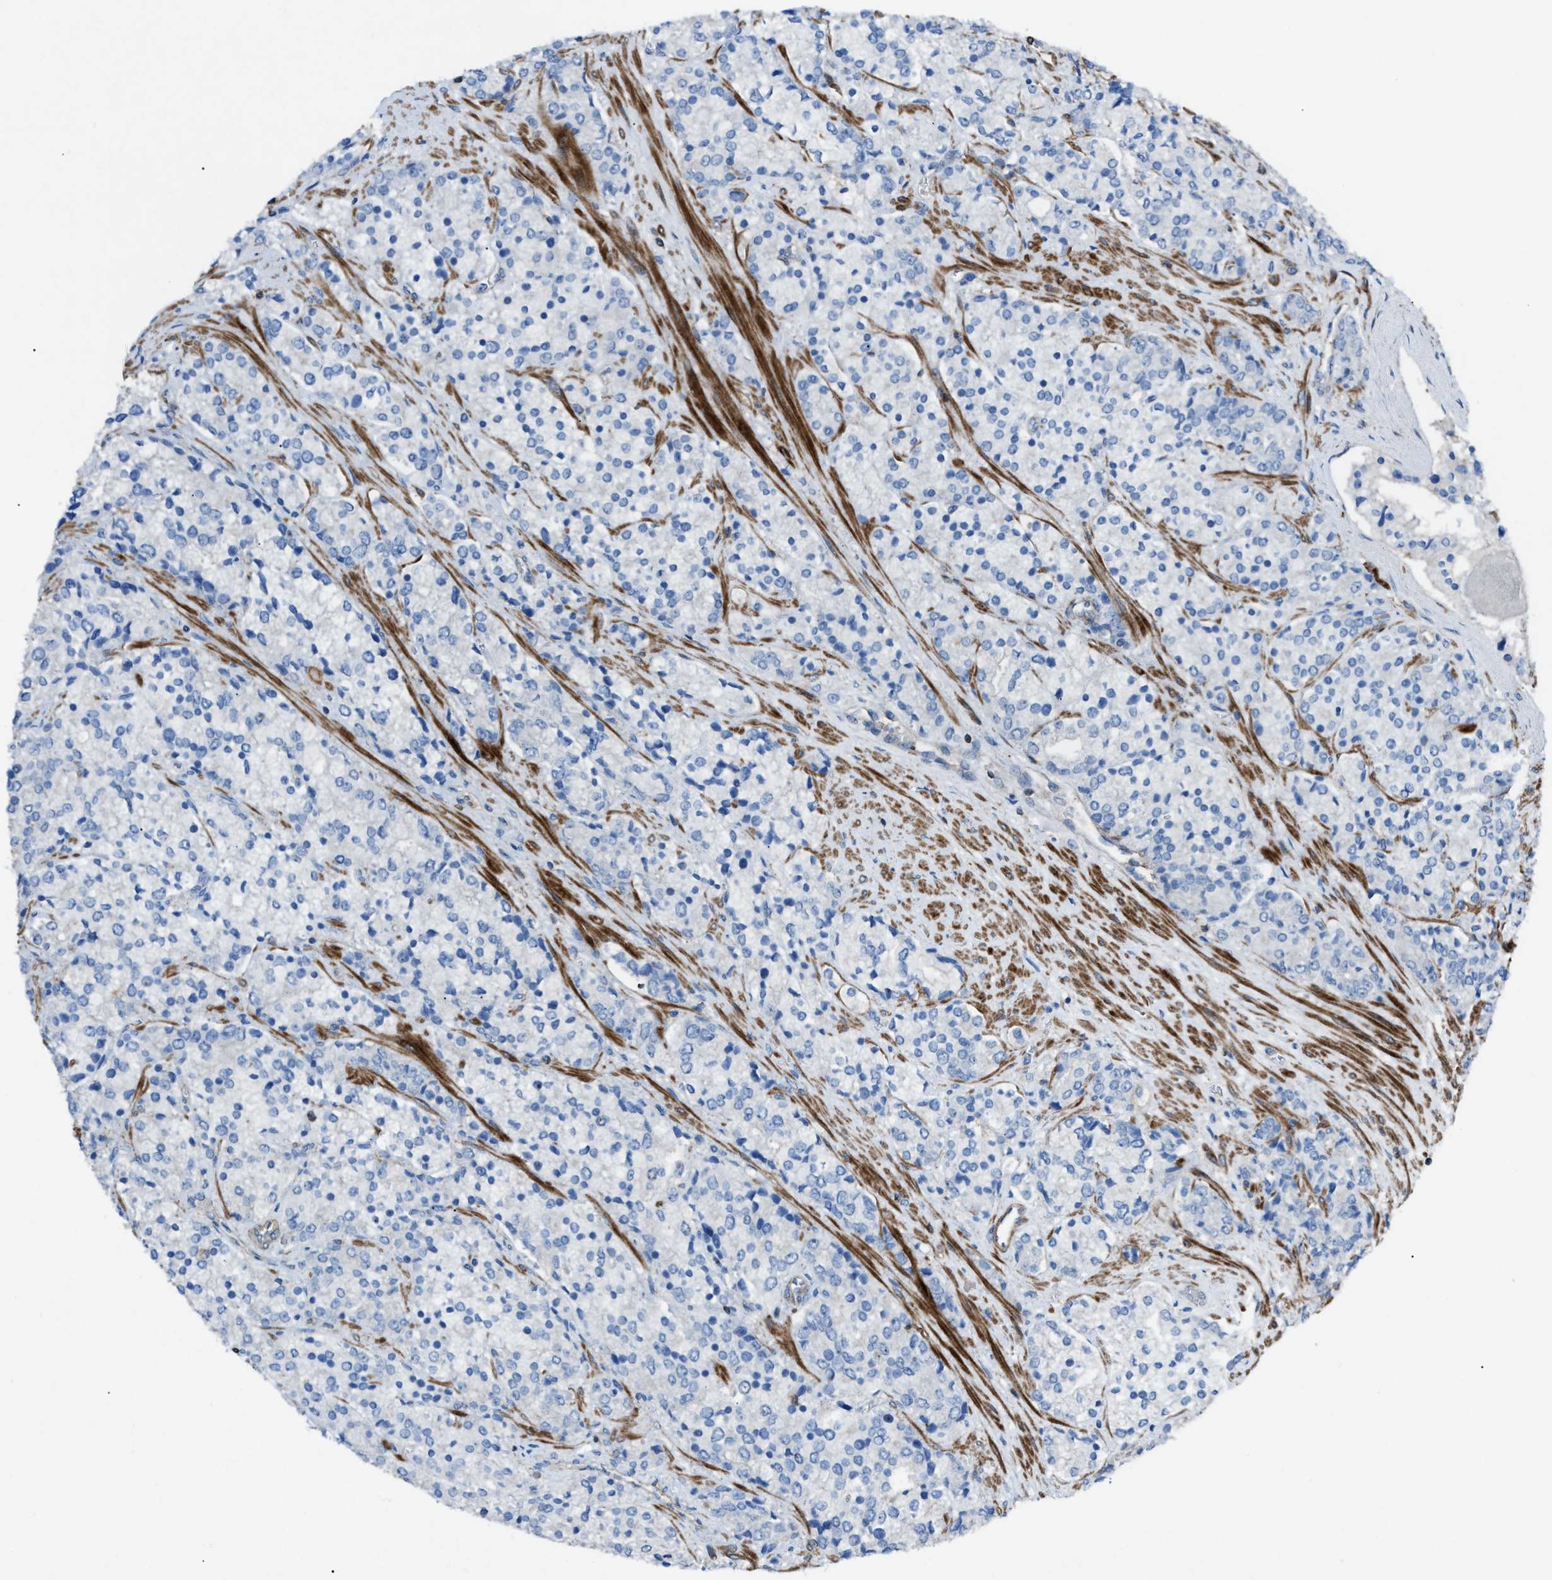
{"staining": {"intensity": "negative", "quantity": "none", "location": "none"}, "tissue": "prostate cancer", "cell_type": "Tumor cells", "image_type": "cancer", "snomed": [{"axis": "morphology", "description": "Adenocarcinoma, High grade"}, {"axis": "topography", "description": "Prostate"}], "caption": "The histopathology image demonstrates no staining of tumor cells in prostate cancer.", "gene": "NCK2", "patient": {"sex": "male", "age": 71}}